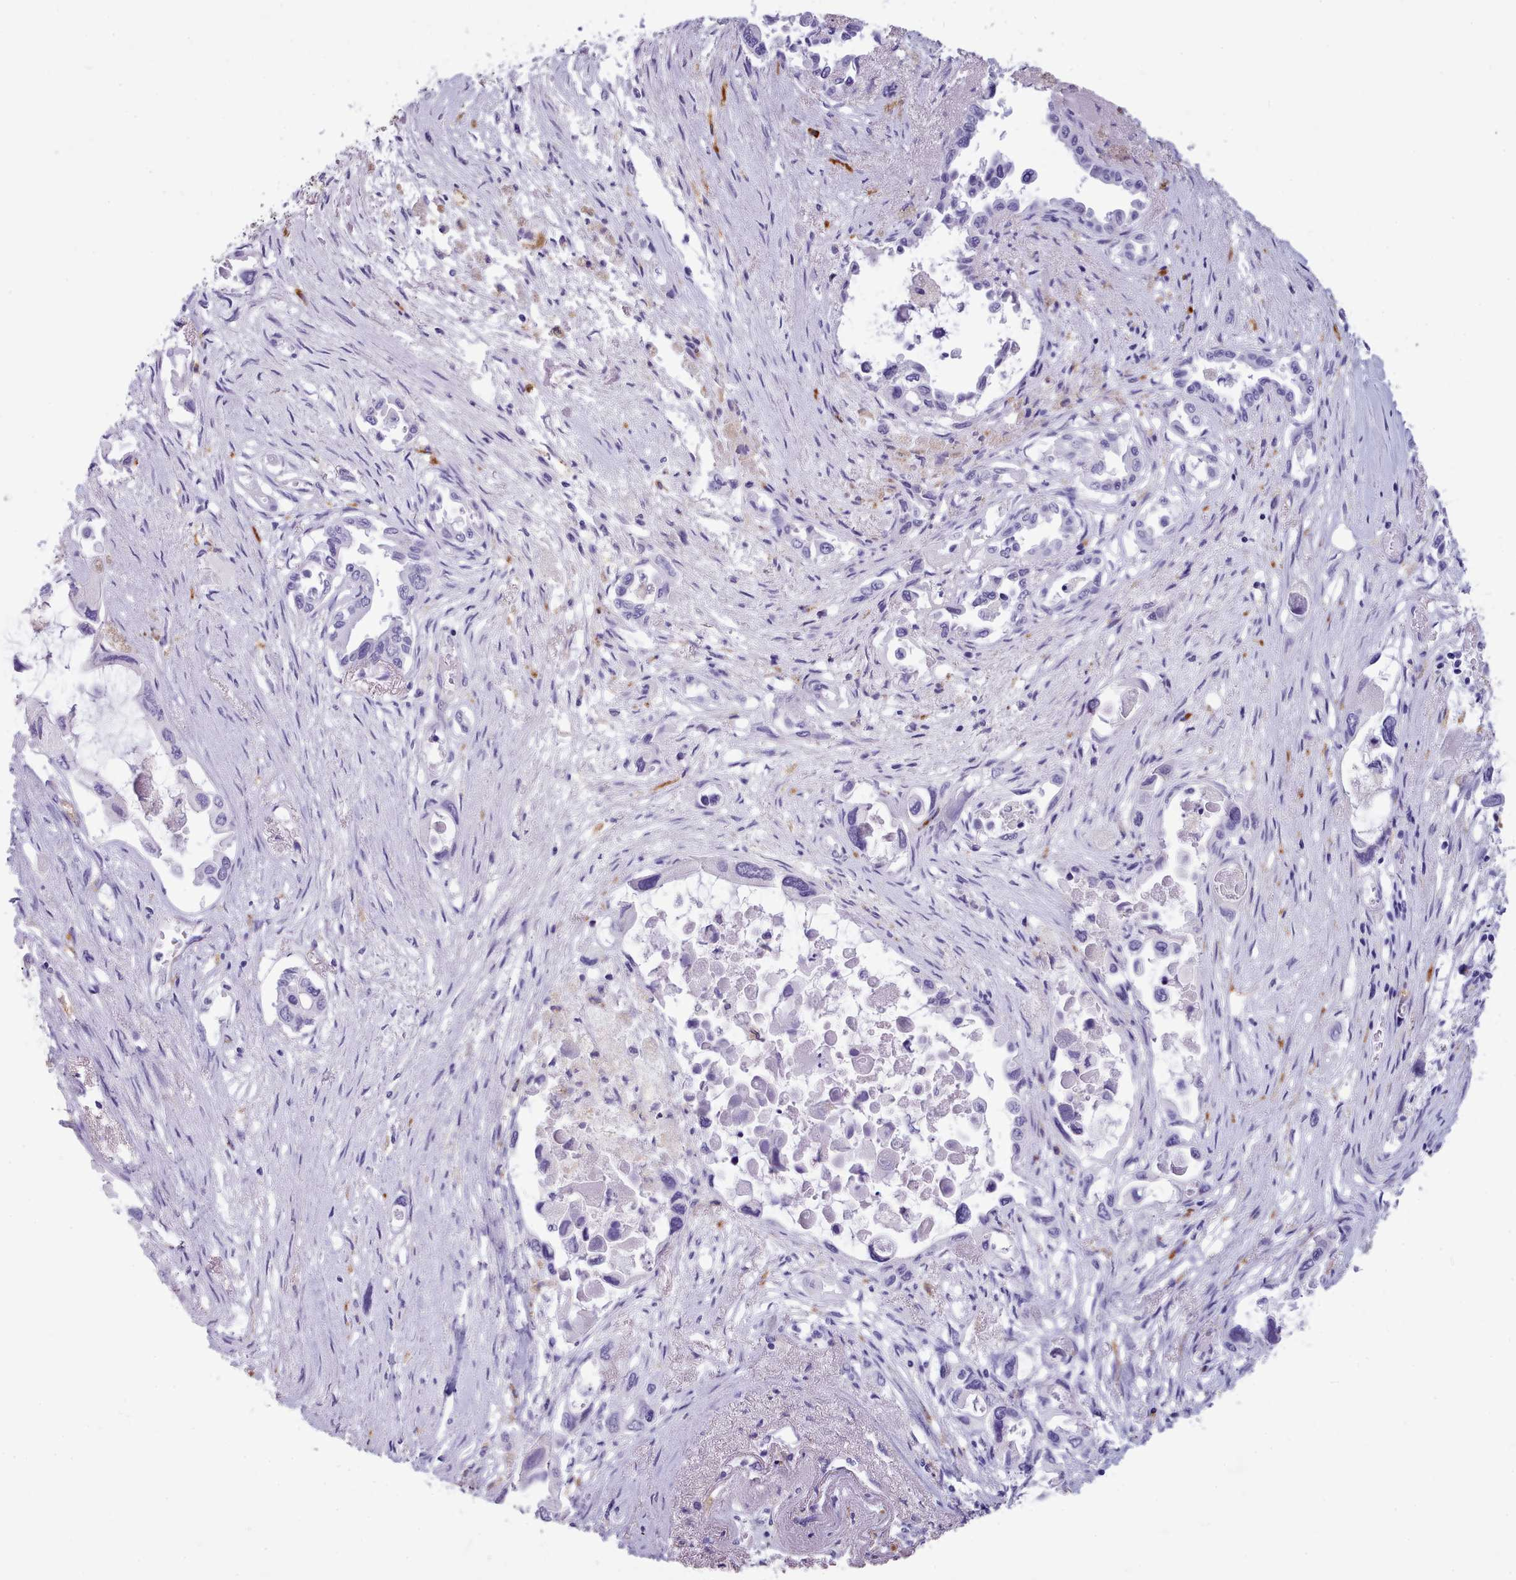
{"staining": {"intensity": "negative", "quantity": "none", "location": "none"}, "tissue": "pancreatic cancer", "cell_type": "Tumor cells", "image_type": "cancer", "snomed": [{"axis": "morphology", "description": "Adenocarcinoma, NOS"}, {"axis": "topography", "description": "Pancreas"}], "caption": "The histopathology image shows no staining of tumor cells in pancreatic adenocarcinoma. (DAB (3,3'-diaminobenzidine) immunohistochemistry, high magnification).", "gene": "GAA", "patient": {"sex": "male", "age": 92}}